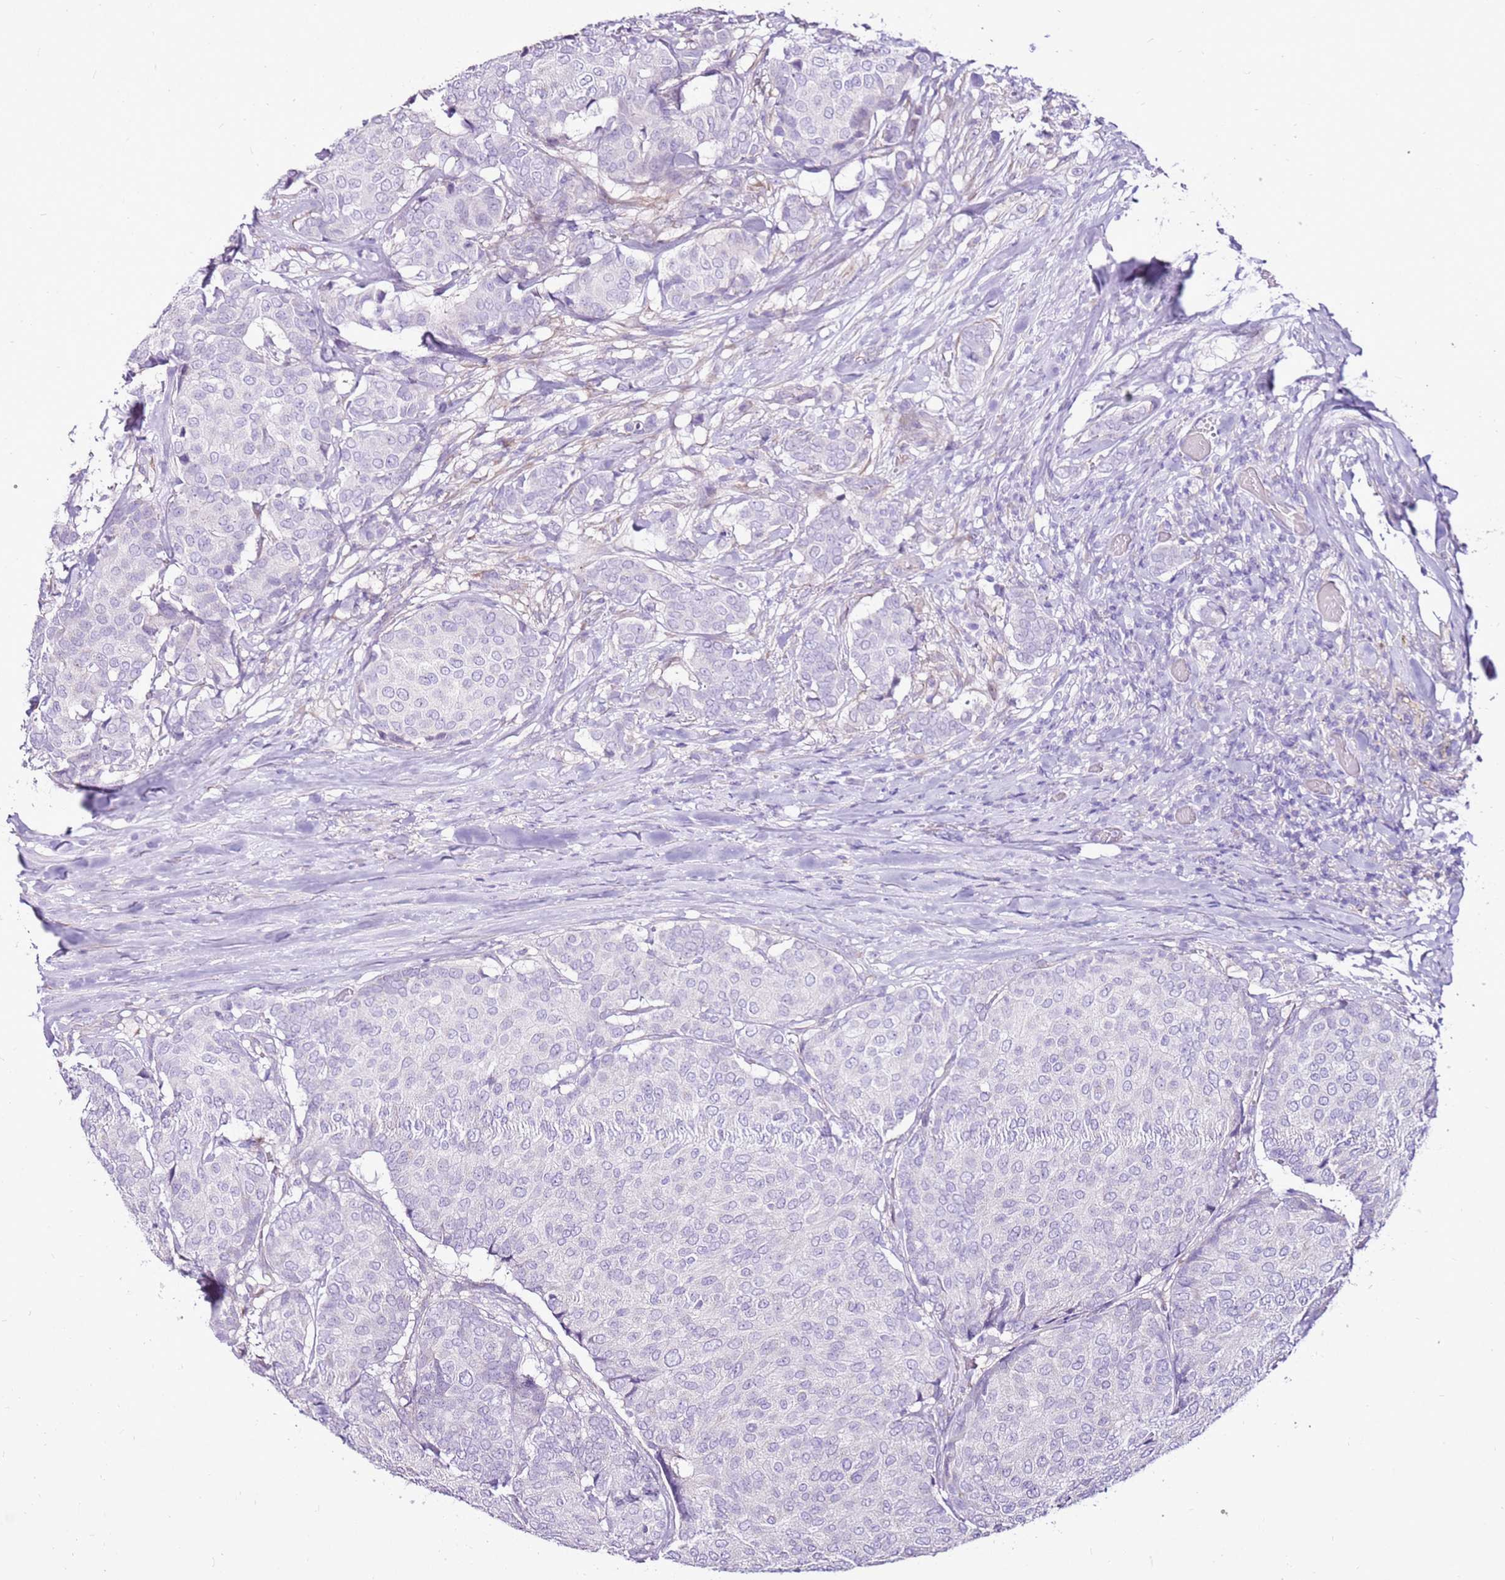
{"staining": {"intensity": "negative", "quantity": "none", "location": "none"}, "tissue": "breast cancer", "cell_type": "Tumor cells", "image_type": "cancer", "snomed": [{"axis": "morphology", "description": "Duct carcinoma"}, {"axis": "topography", "description": "Breast"}], "caption": "Immunohistochemistry image of infiltrating ductal carcinoma (breast) stained for a protein (brown), which displays no positivity in tumor cells.", "gene": "SLC38A5", "patient": {"sex": "female", "age": 75}}